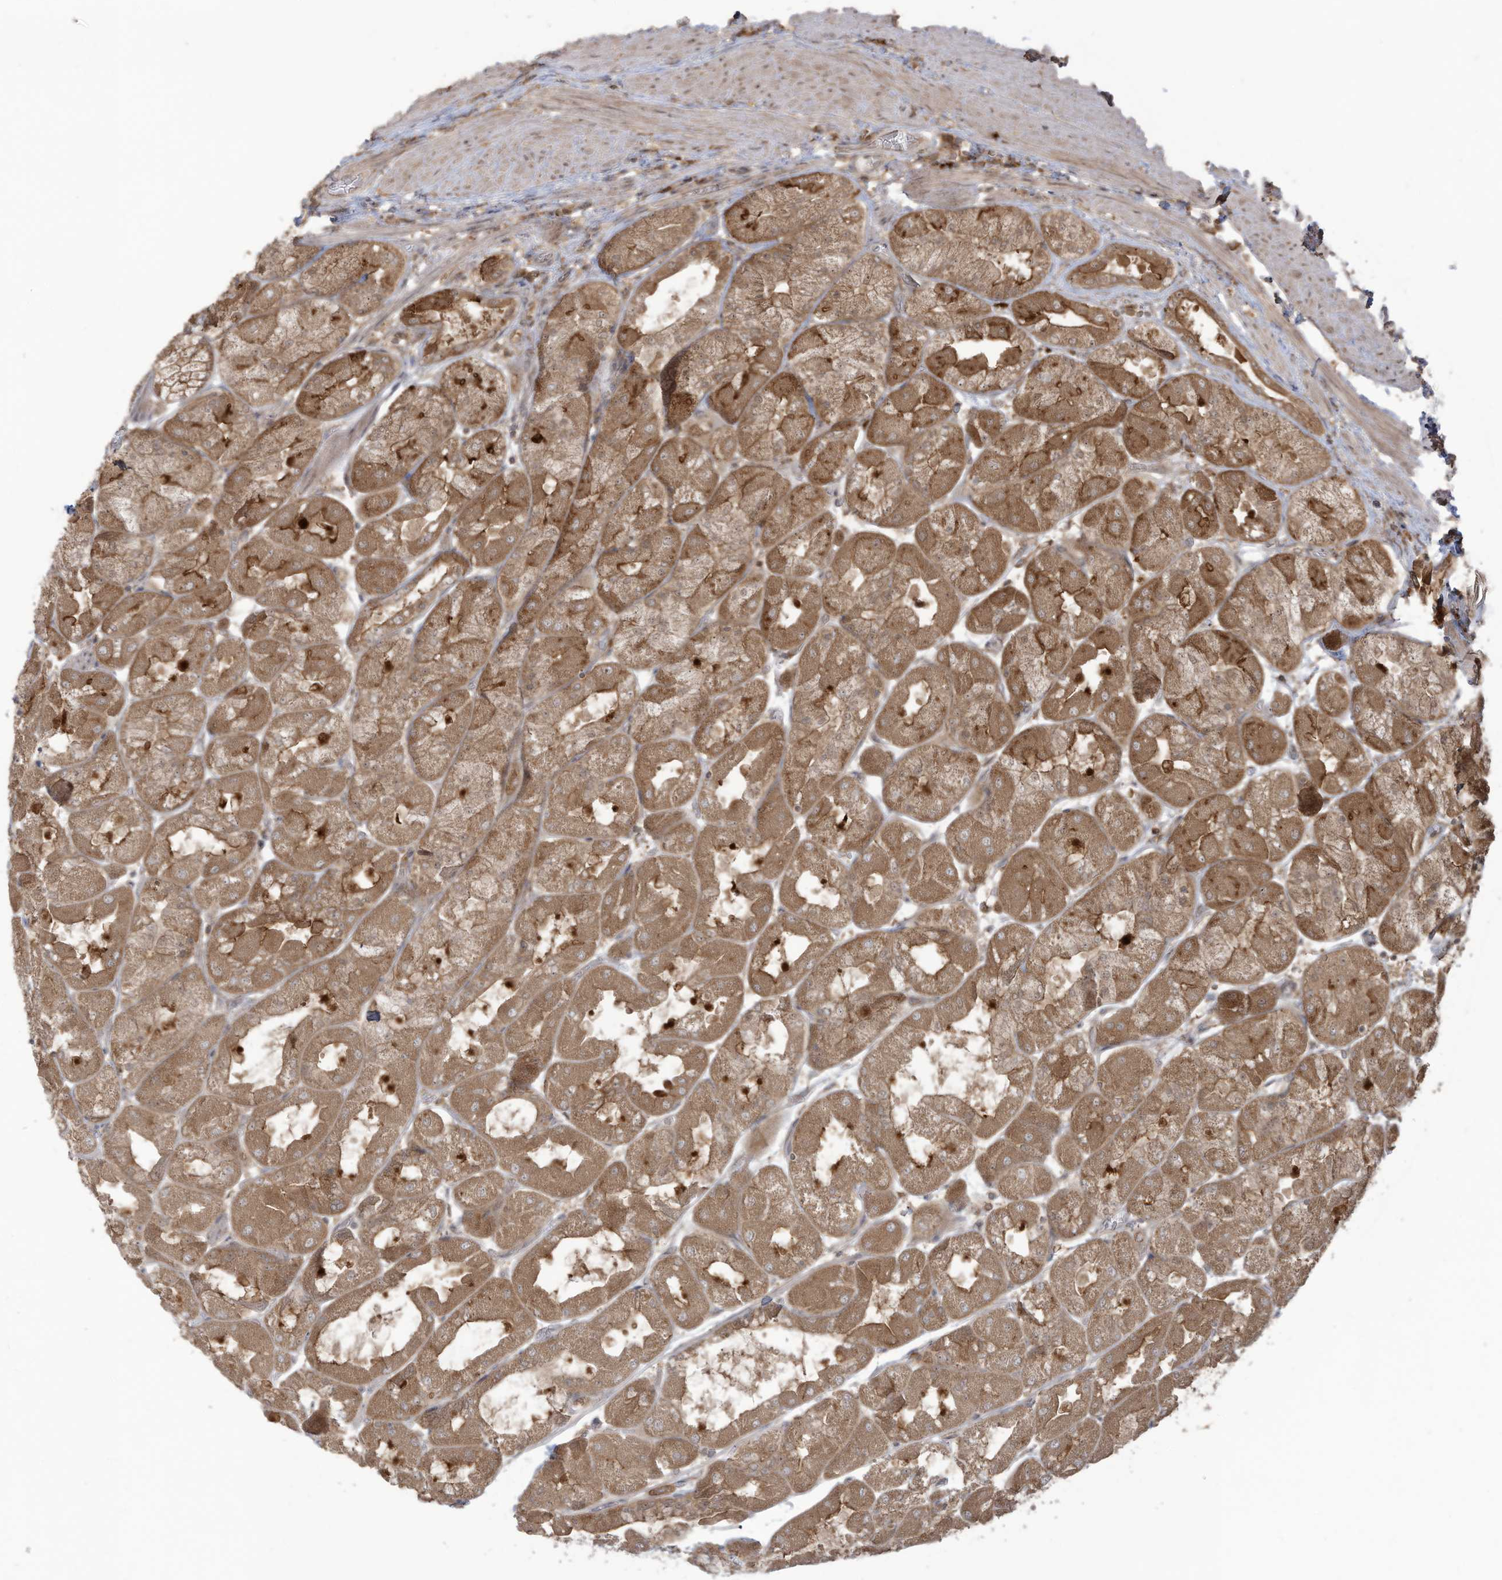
{"staining": {"intensity": "moderate", "quantity": ">75%", "location": "cytoplasmic/membranous,nuclear"}, "tissue": "stomach", "cell_type": "Glandular cells", "image_type": "normal", "snomed": [{"axis": "morphology", "description": "Normal tissue, NOS"}, {"axis": "topography", "description": "Stomach"}], "caption": "Stomach stained with DAB (3,3'-diaminobenzidine) immunohistochemistry reveals medium levels of moderate cytoplasmic/membranous,nuclear positivity in about >75% of glandular cells.", "gene": "CARF", "patient": {"sex": "female", "age": 61}}